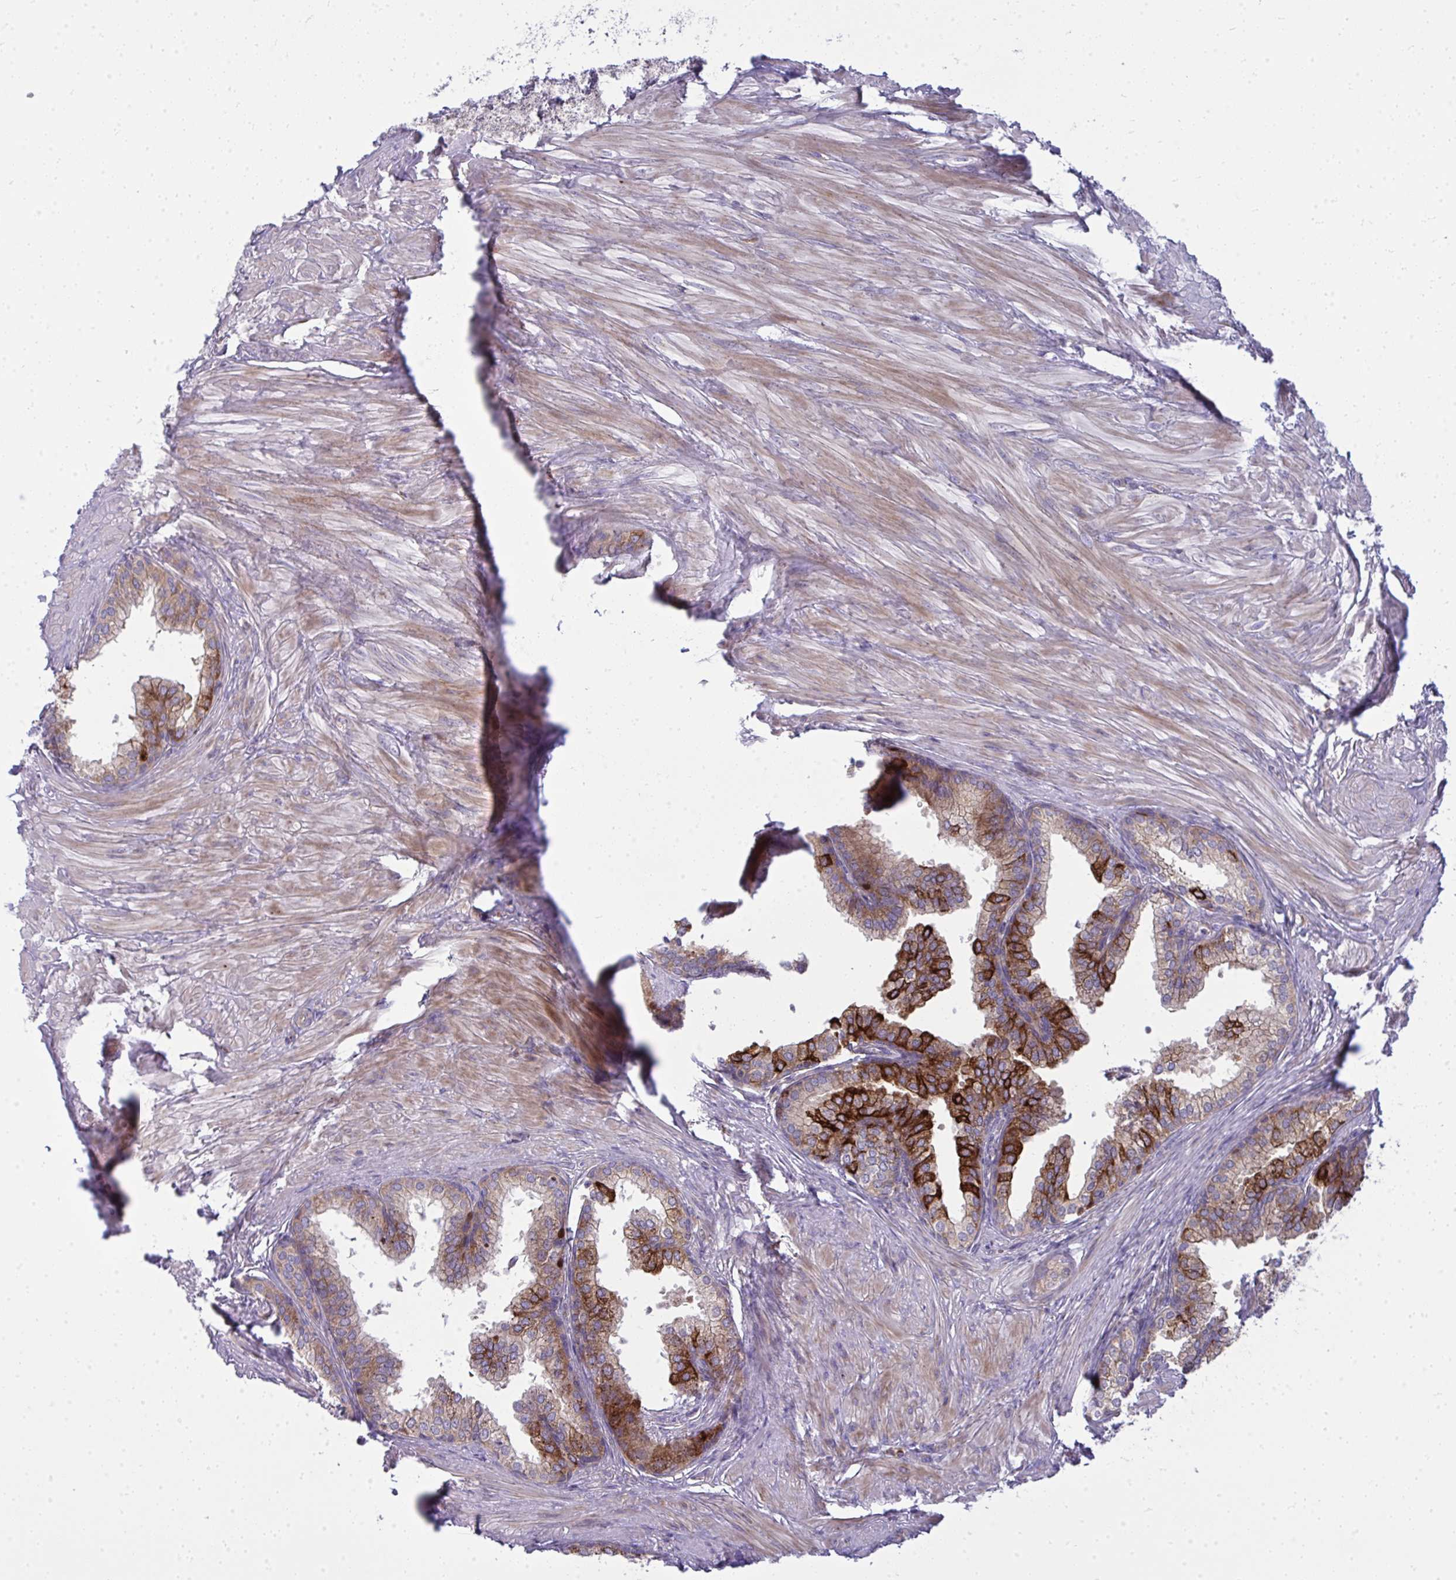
{"staining": {"intensity": "strong", "quantity": "<25%", "location": "cytoplasmic/membranous"}, "tissue": "prostate", "cell_type": "Glandular cells", "image_type": "normal", "snomed": [{"axis": "morphology", "description": "Normal tissue, NOS"}, {"axis": "topography", "description": "Prostate"}, {"axis": "topography", "description": "Peripheral nerve tissue"}], "caption": "Approximately <25% of glandular cells in unremarkable human prostate reveal strong cytoplasmic/membranous protein staining as visualized by brown immunohistochemical staining.", "gene": "GFPT2", "patient": {"sex": "male", "age": 55}}